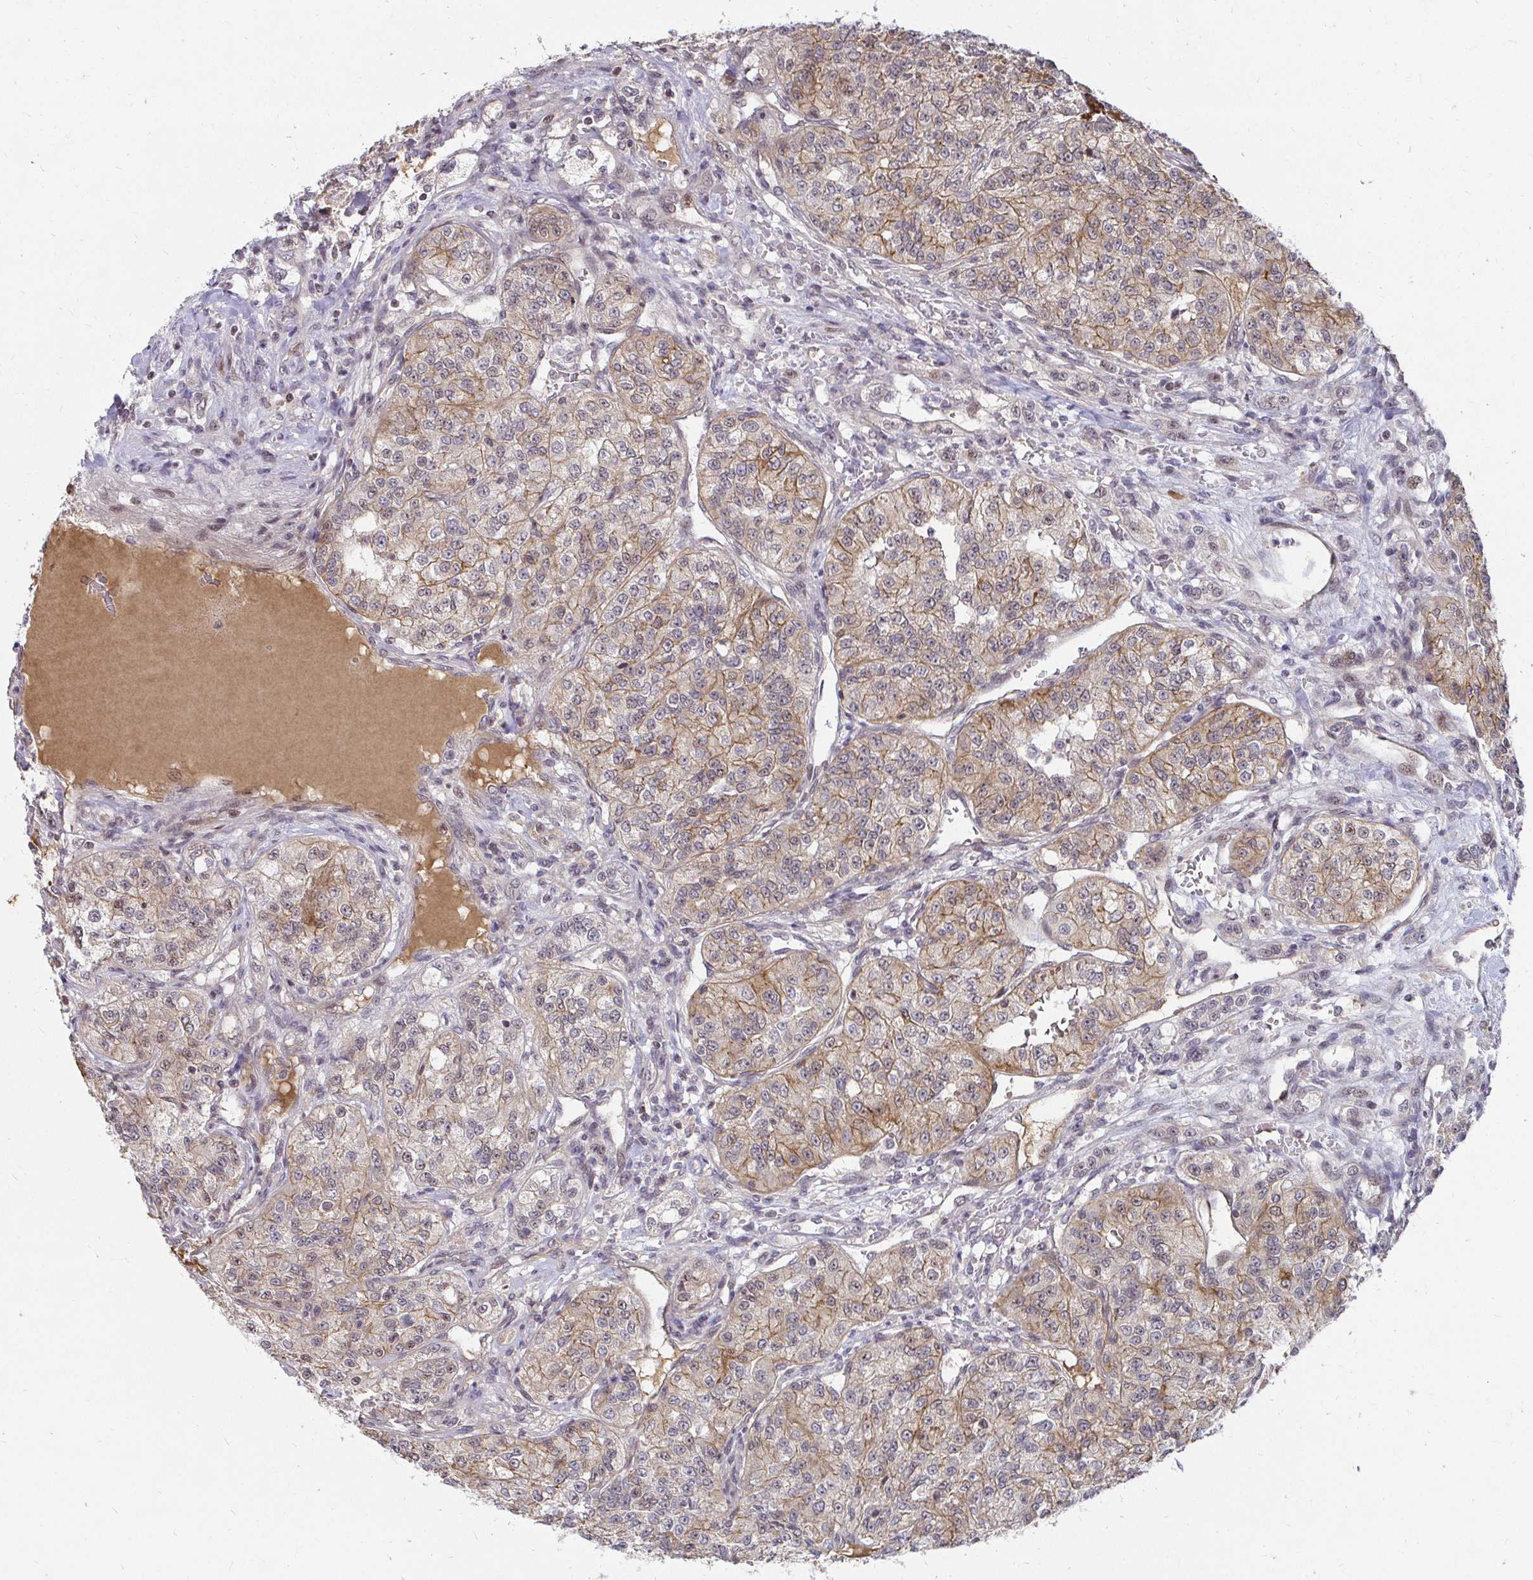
{"staining": {"intensity": "weak", "quantity": "25%-75%", "location": "cytoplasmic/membranous"}, "tissue": "renal cancer", "cell_type": "Tumor cells", "image_type": "cancer", "snomed": [{"axis": "morphology", "description": "Adenocarcinoma, NOS"}, {"axis": "topography", "description": "Kidney"}], "caption": "Adenocarcinoma (renal) tissue reveals weak cytoplasmic/membranous staining in approximately 25%-75% of tumor cells, visualized by immunohistochemistry. (brown staining indicates protein expression, while blue staining denotes nuclei).", "gene": "ANK3", "patient": {"sex": "female", "age": 63}}